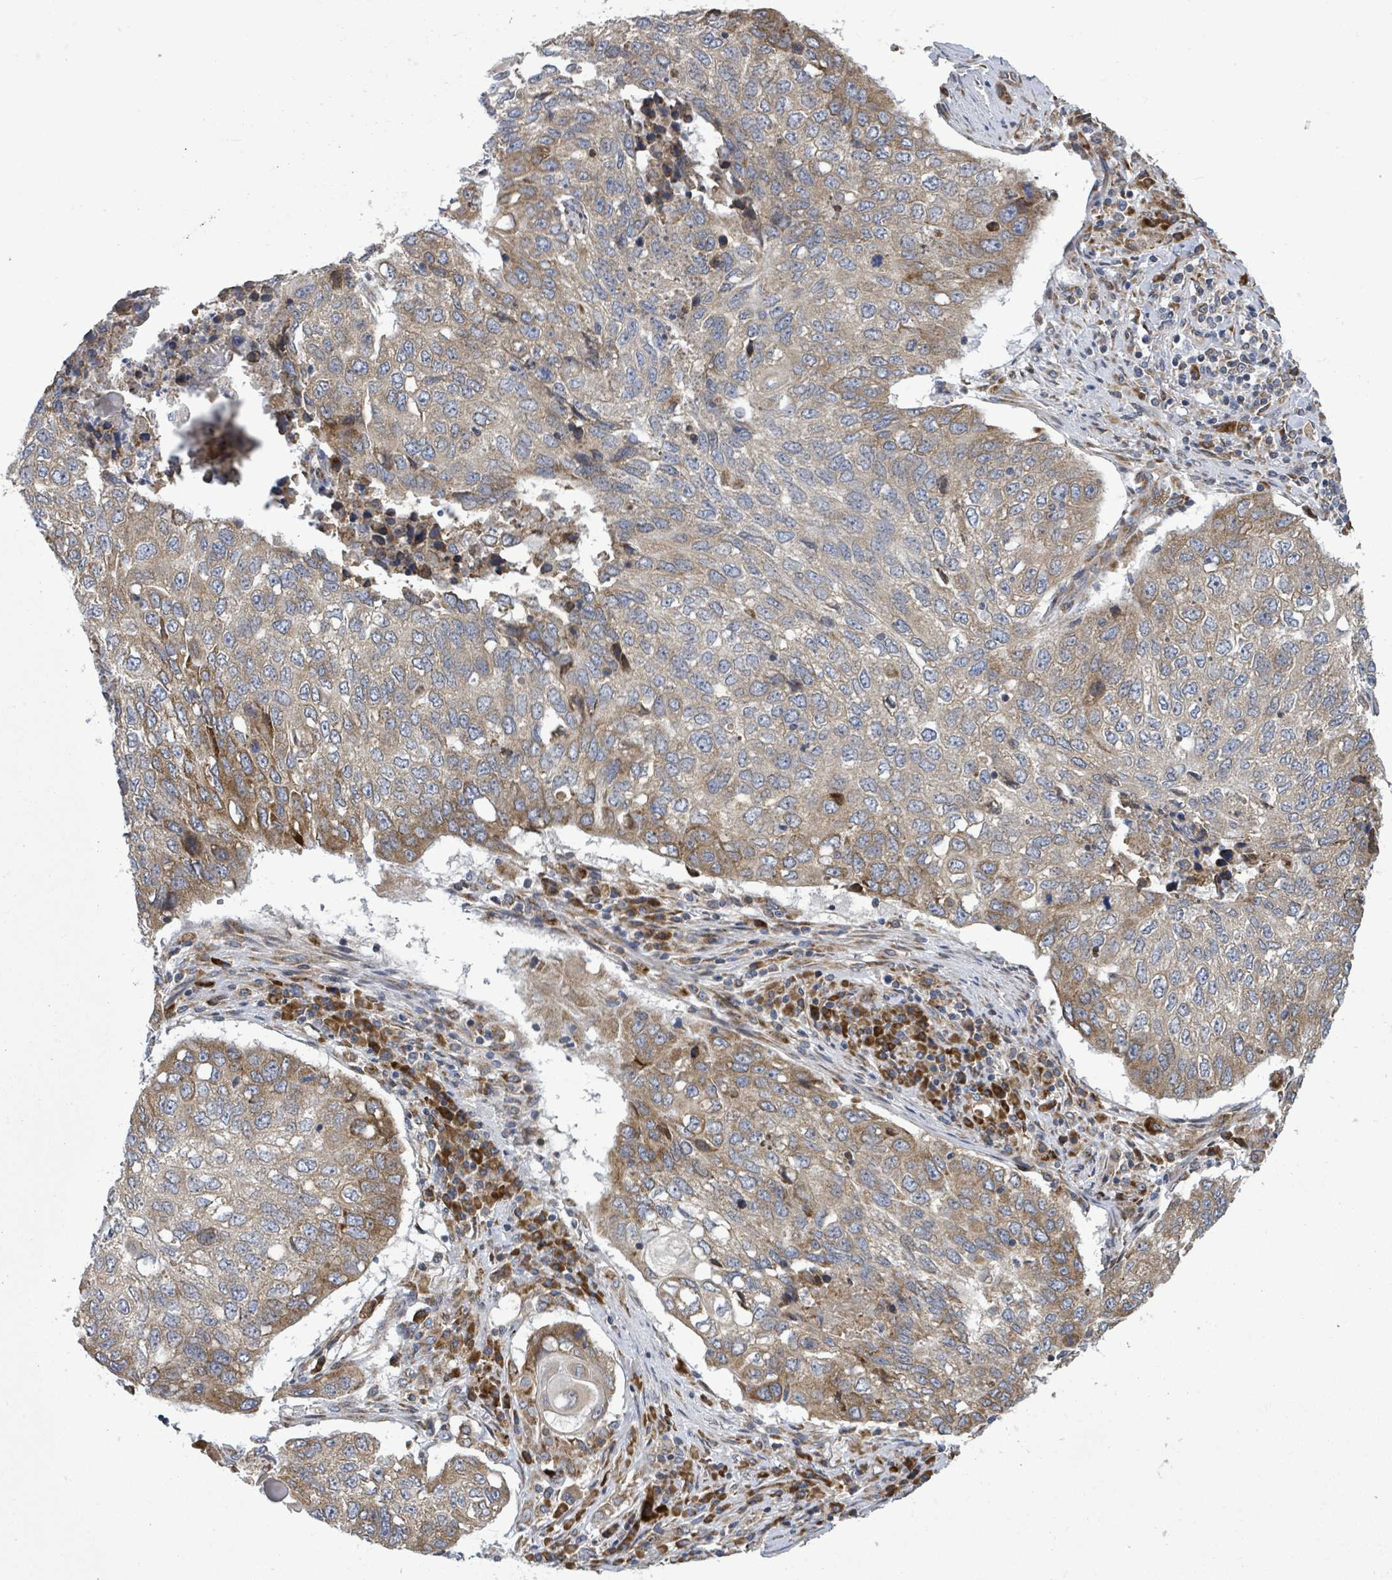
{"staining": {"intensity": "weak", "quantity": "25%-75%", "location": "cytoplasmic/membranous"}, "tissue": "lung cancer", "cell_type": "Tumor cells", "image_type": "cancer", "snomed": [{"axis": "morphology", "description": "Squamous cell carcinoma, NOS"}, {"axis": "topography", "description": "Lung"}], "caption": "Protein staining by immunohistochemistry (IHC) shows weak cytoplasmic/membranous positivity in approximately 25%-75% of tumor cells in lung cancer.", "gene": "NOMO1", "patient": {"sex": "female", "age": 63}}